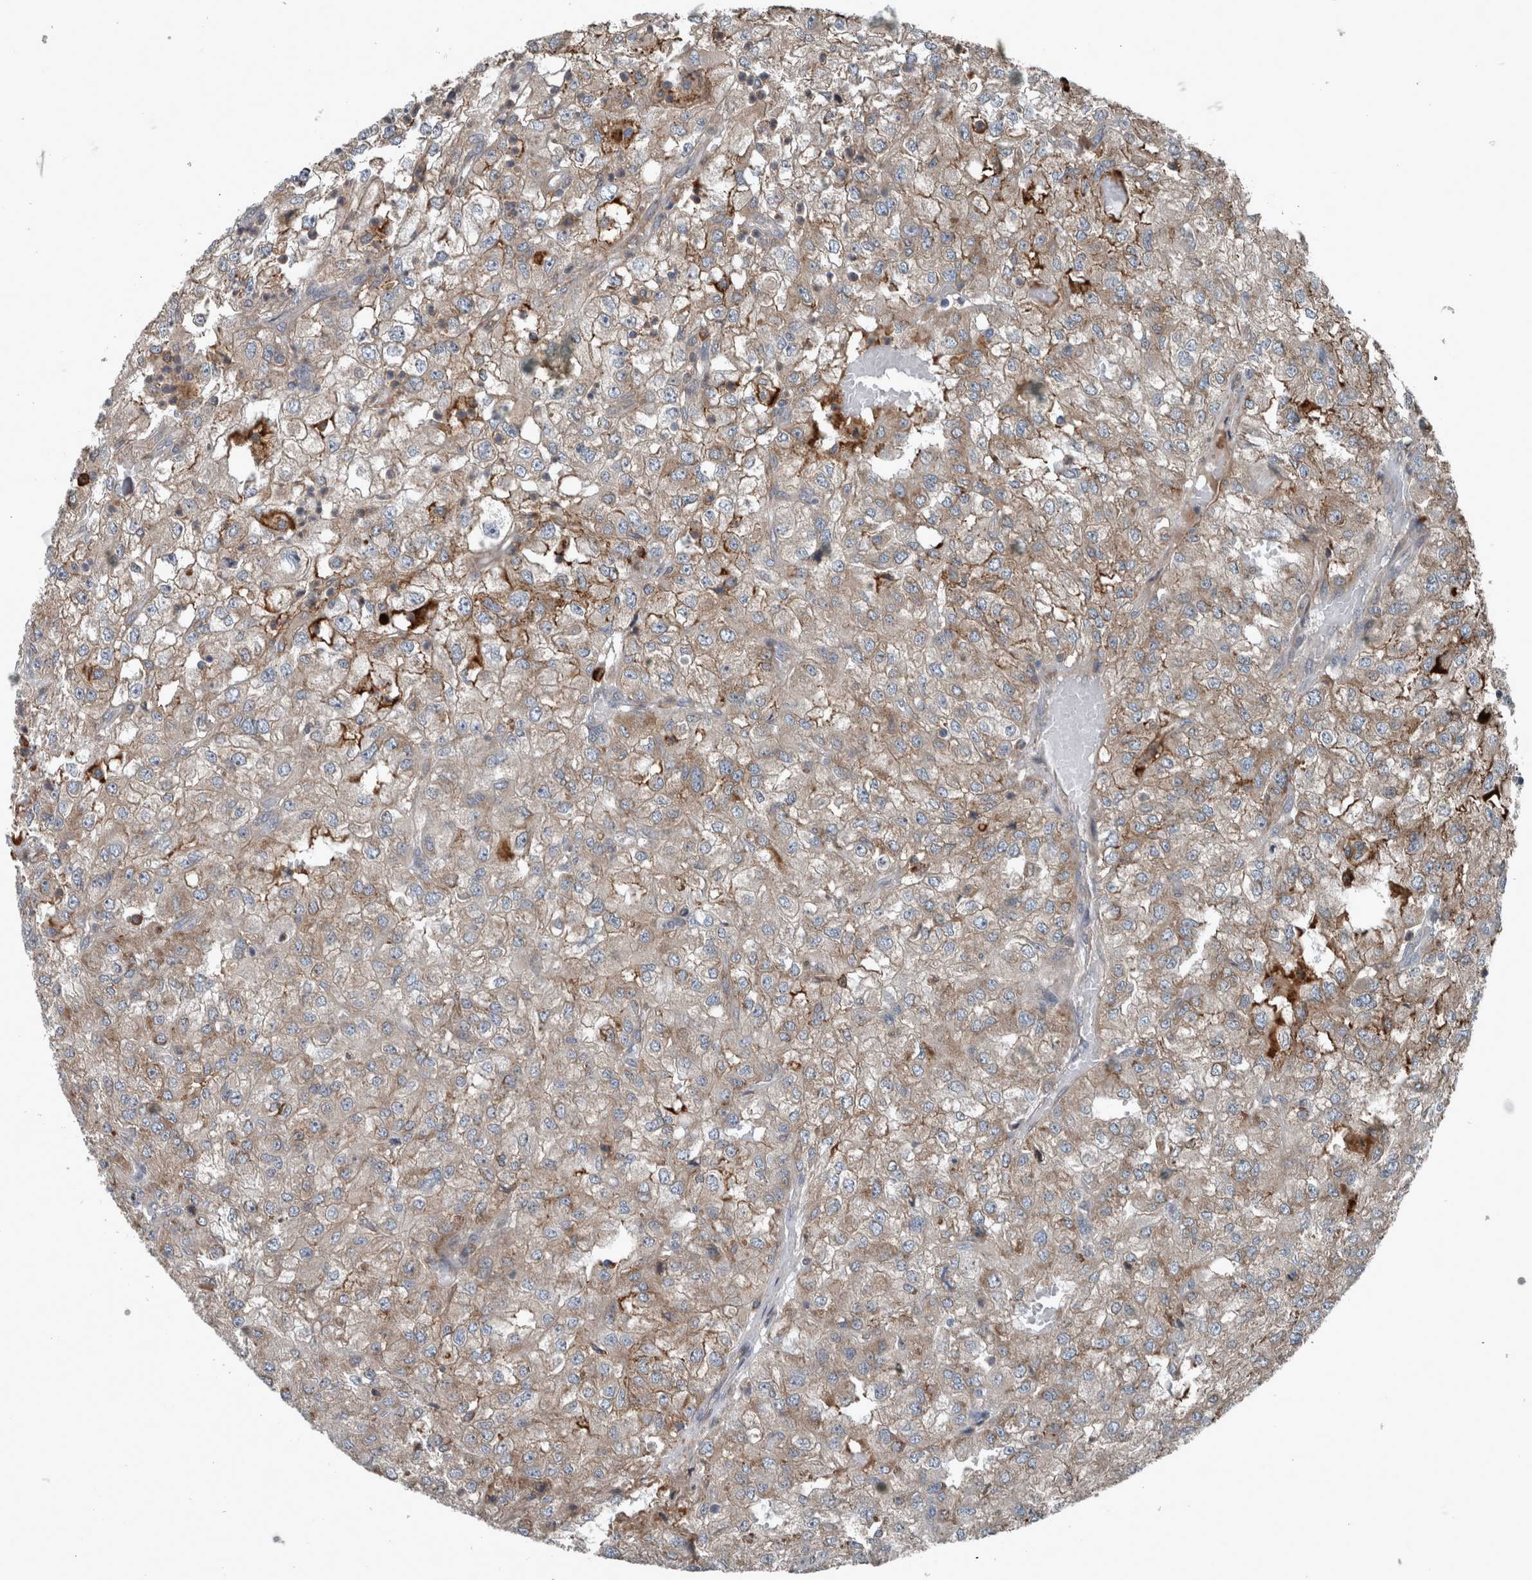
{"staining": {"intensity": "weak", "quantity": "<25%", "location": "cytoplasmic/membranous"}, "tissue": "renal cancer", "cell_type": "Tumor cells", "image_type": "cancer", "snomed": [{"axis": "morphology", "description": "Adenocarcinoma, NOS"}, {"axis": "topography", "description": "Kidney"}], "caption": "The immunohistochemistry micrograph has no significant positivity in tumor cells of renal cancer (adenocarcinoma) tissue.", "gene": "EXOC8", "patient": {"sex": "female", "age": 54}}